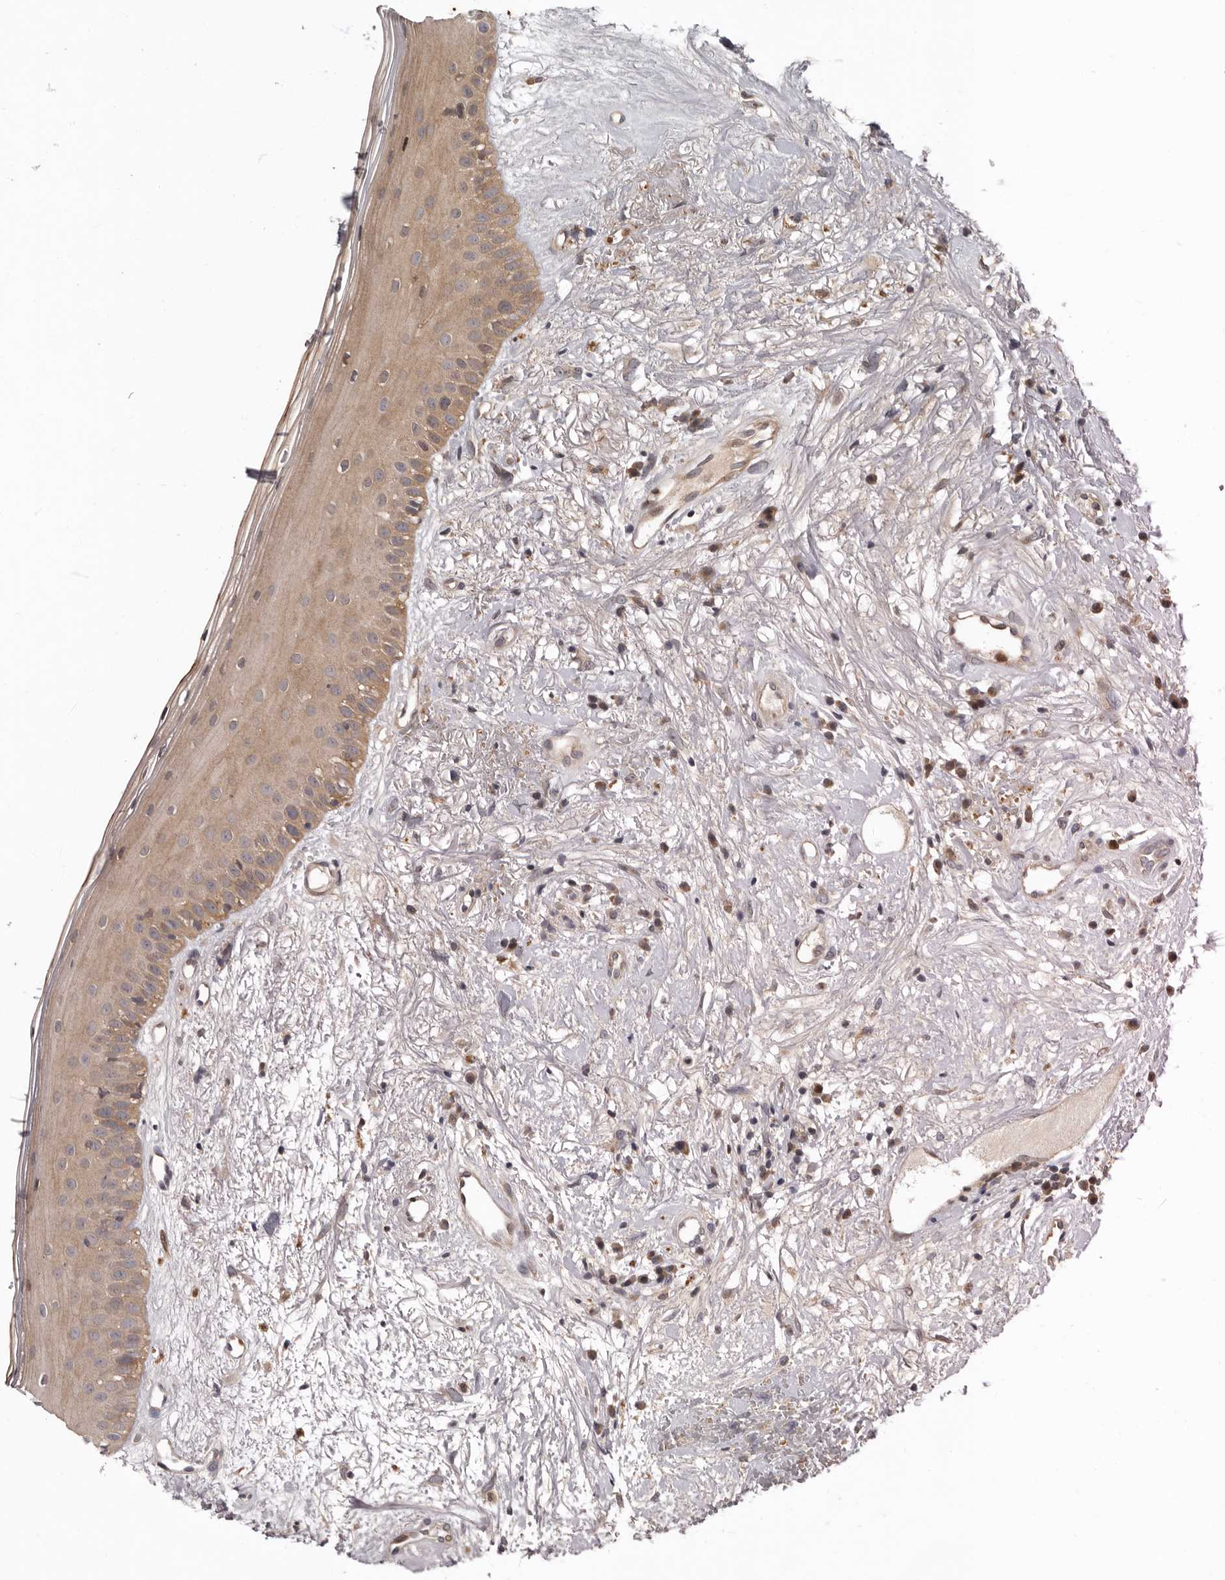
{"staining": {"intensity": "weak", "quantity": ">75%", "location": "cytoplasmic/membranous"}, "tissue": "oral mucosa", "cell_type": "Squamous epithelial cells", "image_type": "normal", "snomed": [{"axis": "morphology", "description": "Normal tissue, NOS"}, {"axis": "topography", "description": "Oral tissue"}], "caption": "Immunohistochemistry (IHC) of unremarkable human oral mucosa shows low levels of weak cytoplasmic/membranous expression in about >75% of squamous epithelial cells. The protein is stained brown, and the nuclei are stained in blue (DAB (3,3'-diaminobenzidine) IHC with brightfield microscopy, high magnification).", "gene": "FGFR4", "patient": {"sex": "female", "age": 63}}